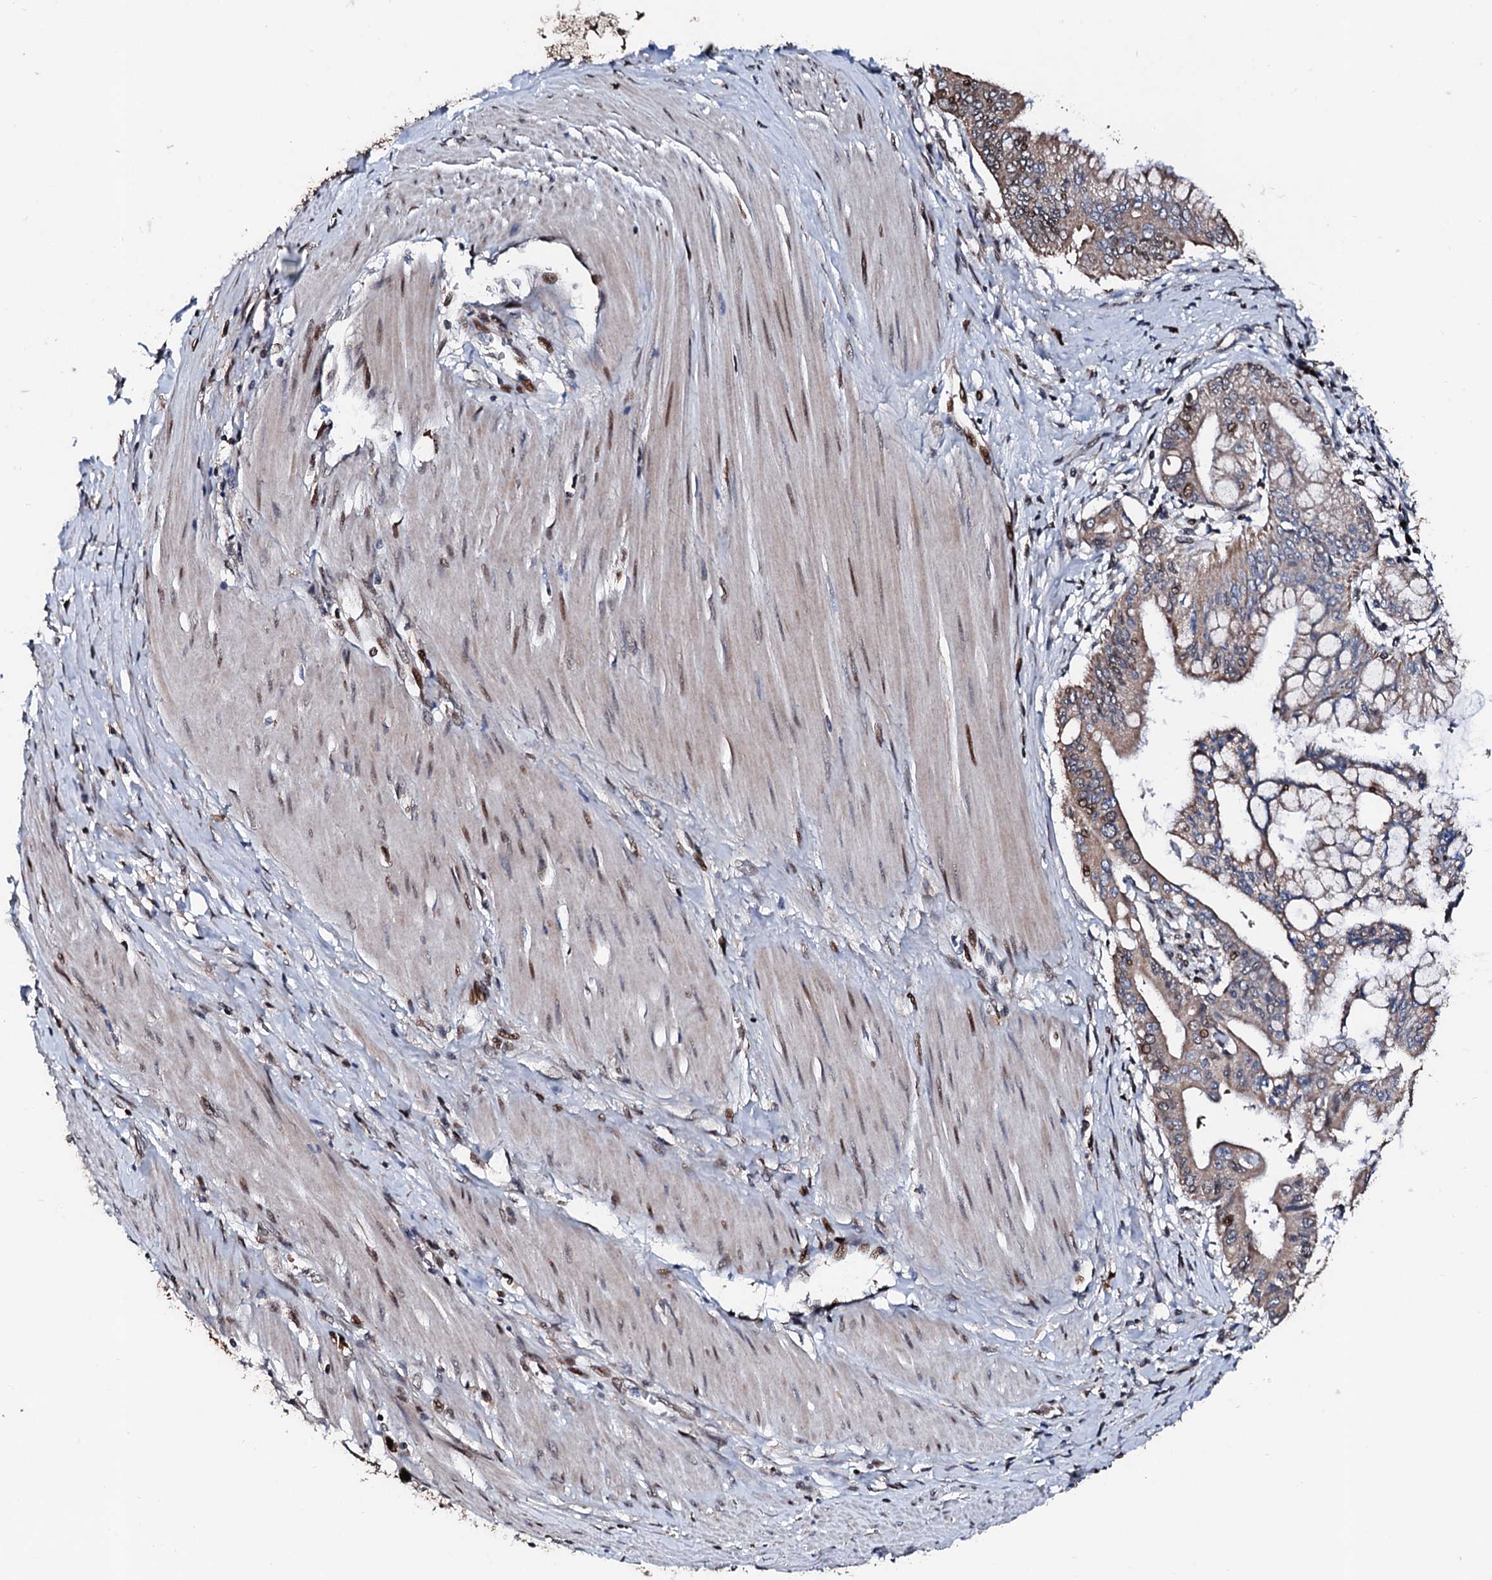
{"staining": {"intensity": "moderate", "quantity": ">75%", "location": "cytoplasmic/membranous,nuclear"}, "tissue": "pancreatic cancer", "cell_type": "Tumor cells", "image_type": "cancer", "snomed": [{"axis": "morphology", "description": "Adenocarcinoma, NOS"}, {"axis": "topography", "description": "Pancreas"}], "caption": "Pancreatic adenocarcinoma stained with a protein marker demonstrates moderate staining in tumor cells.", "gene": "KIF18A", "patient": {"sex": "male", "age": 46}}